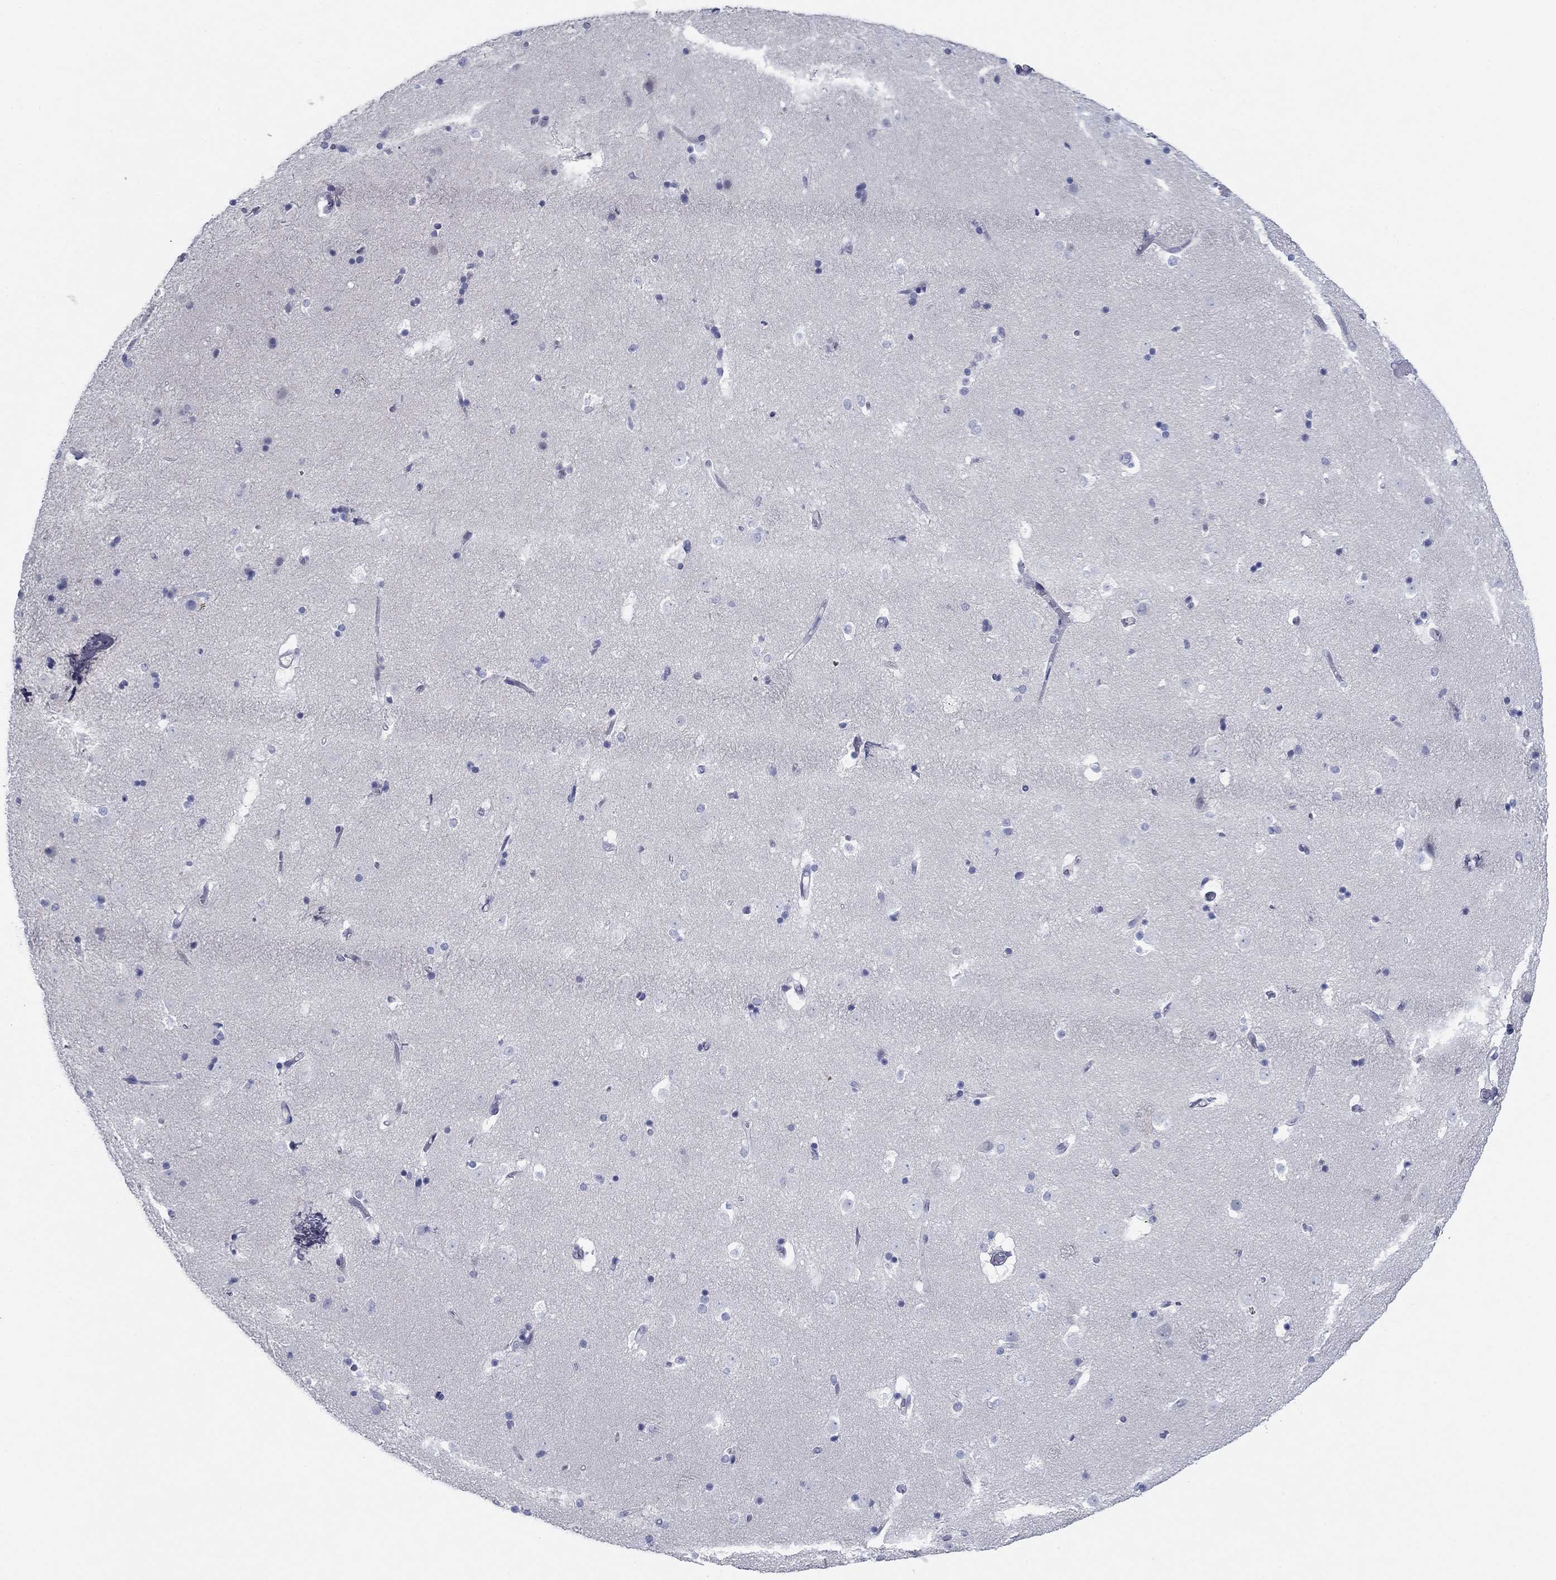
{"staining": {"intensity": "negative", "quantity": "none", "location": "none"}, "tissue": "caudate", "cell_type": "Glial cells", "image_type": "normal", "snomed": [{"axis": "morphology", "description": "Normal tissue, NOS"}, {"axis": "topography", "description": "Lateral ventricle wall"}], "caption": "DAB (3,3'-diaminobenzidine) immunohistochemical staining of normal caudate shows no significant expression in glial cells. The staining was performed using DAB to visualize the protein expression in brown, while the nuclei were stained in blue with hematoxylin (Magnification: 20x).", "gene": "PLS1", "patient": {"sex": "male", "age": 51}}